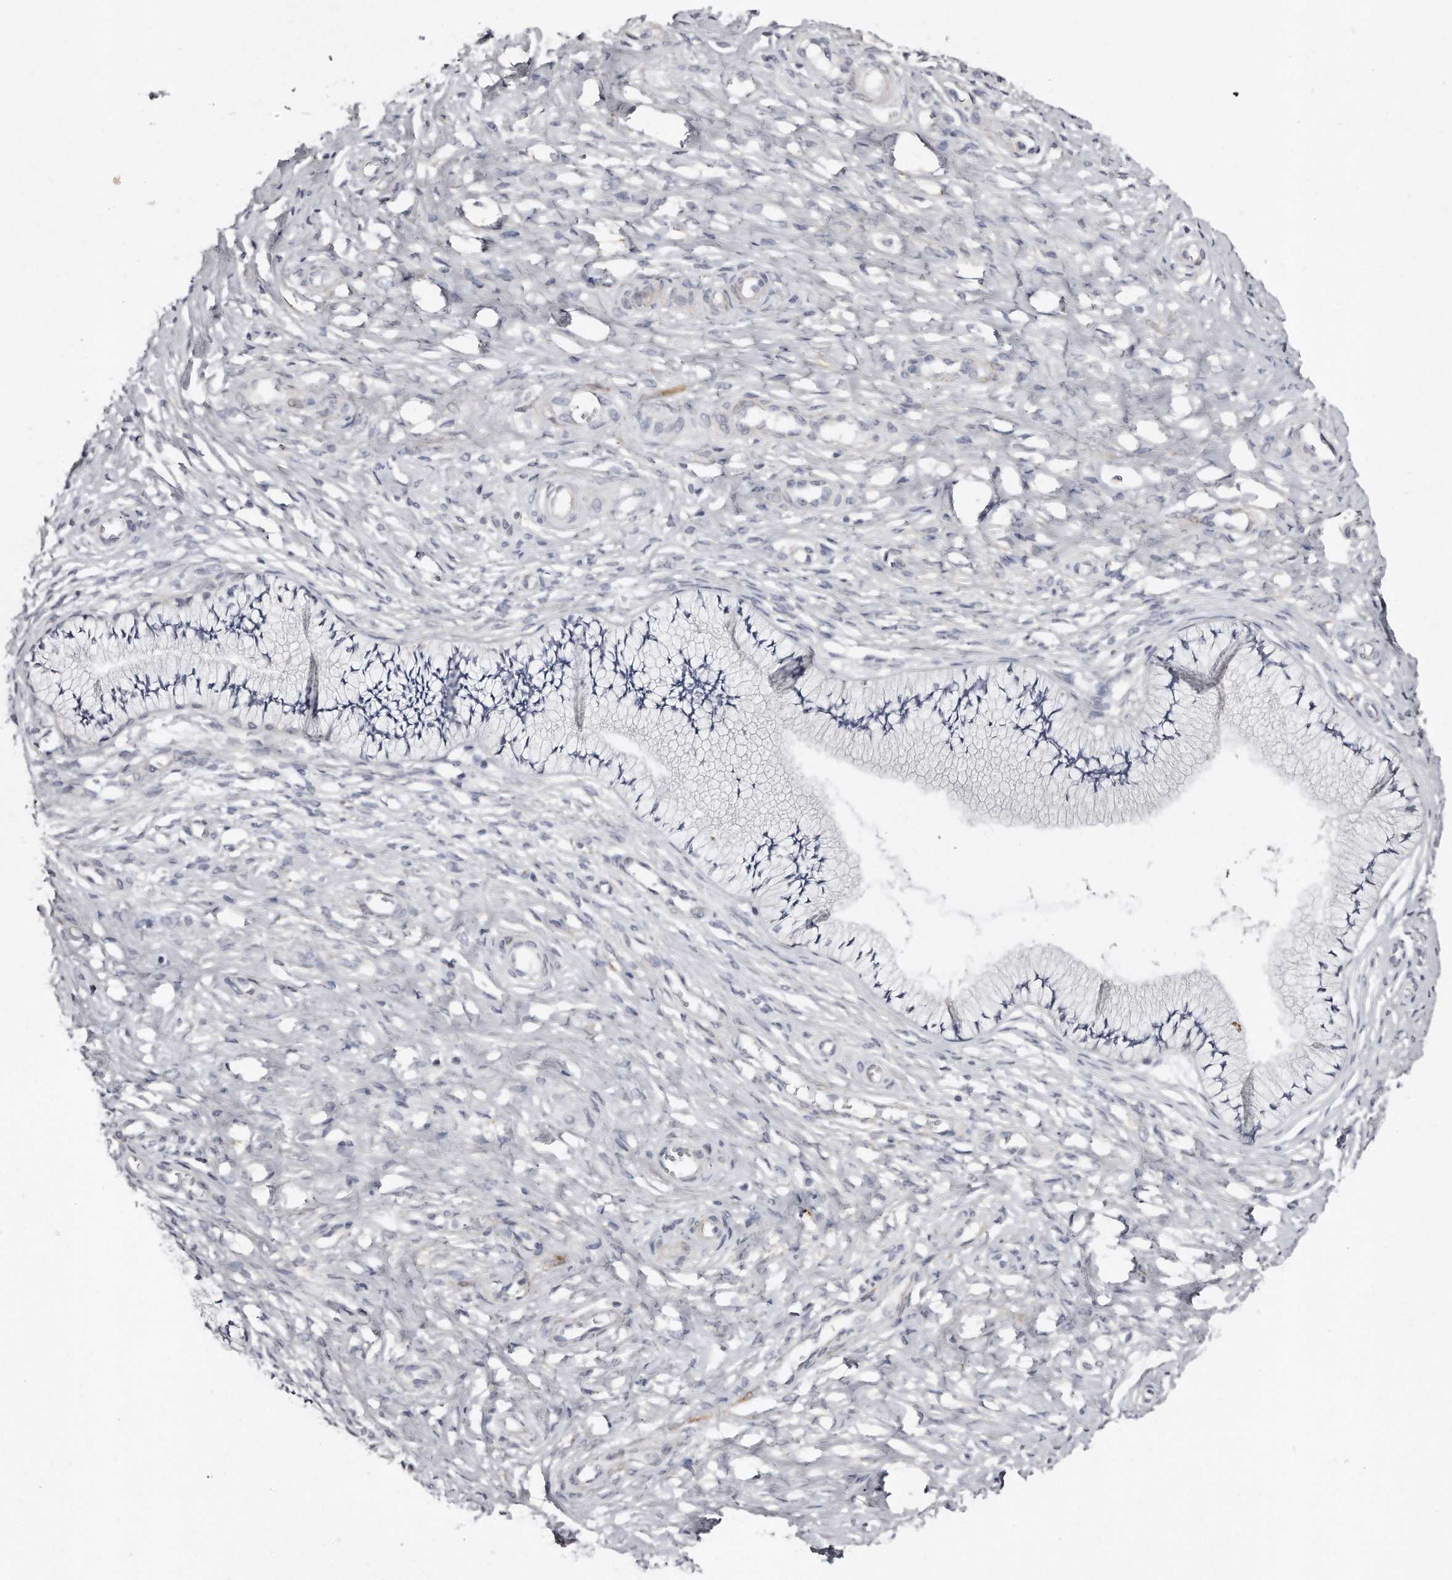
{"staining": {"intensity": "negative", "quantity": "none", "location": "none"}, "tissue": "cervix", "cell_type": "Glandular cells", "image_type": "normal", "snomed": [{"axis": "morphology", "description": "Normal tissue, NOS"}, {"axis": "topography", "description": "Cervix"}], "caption": "IHC image of unremarkable human cervix stained for a protein (brown), which exhibits no expression in glandular cells.", "gene": "LMOD1", "patient": {"sex": "female", "age": 36}}